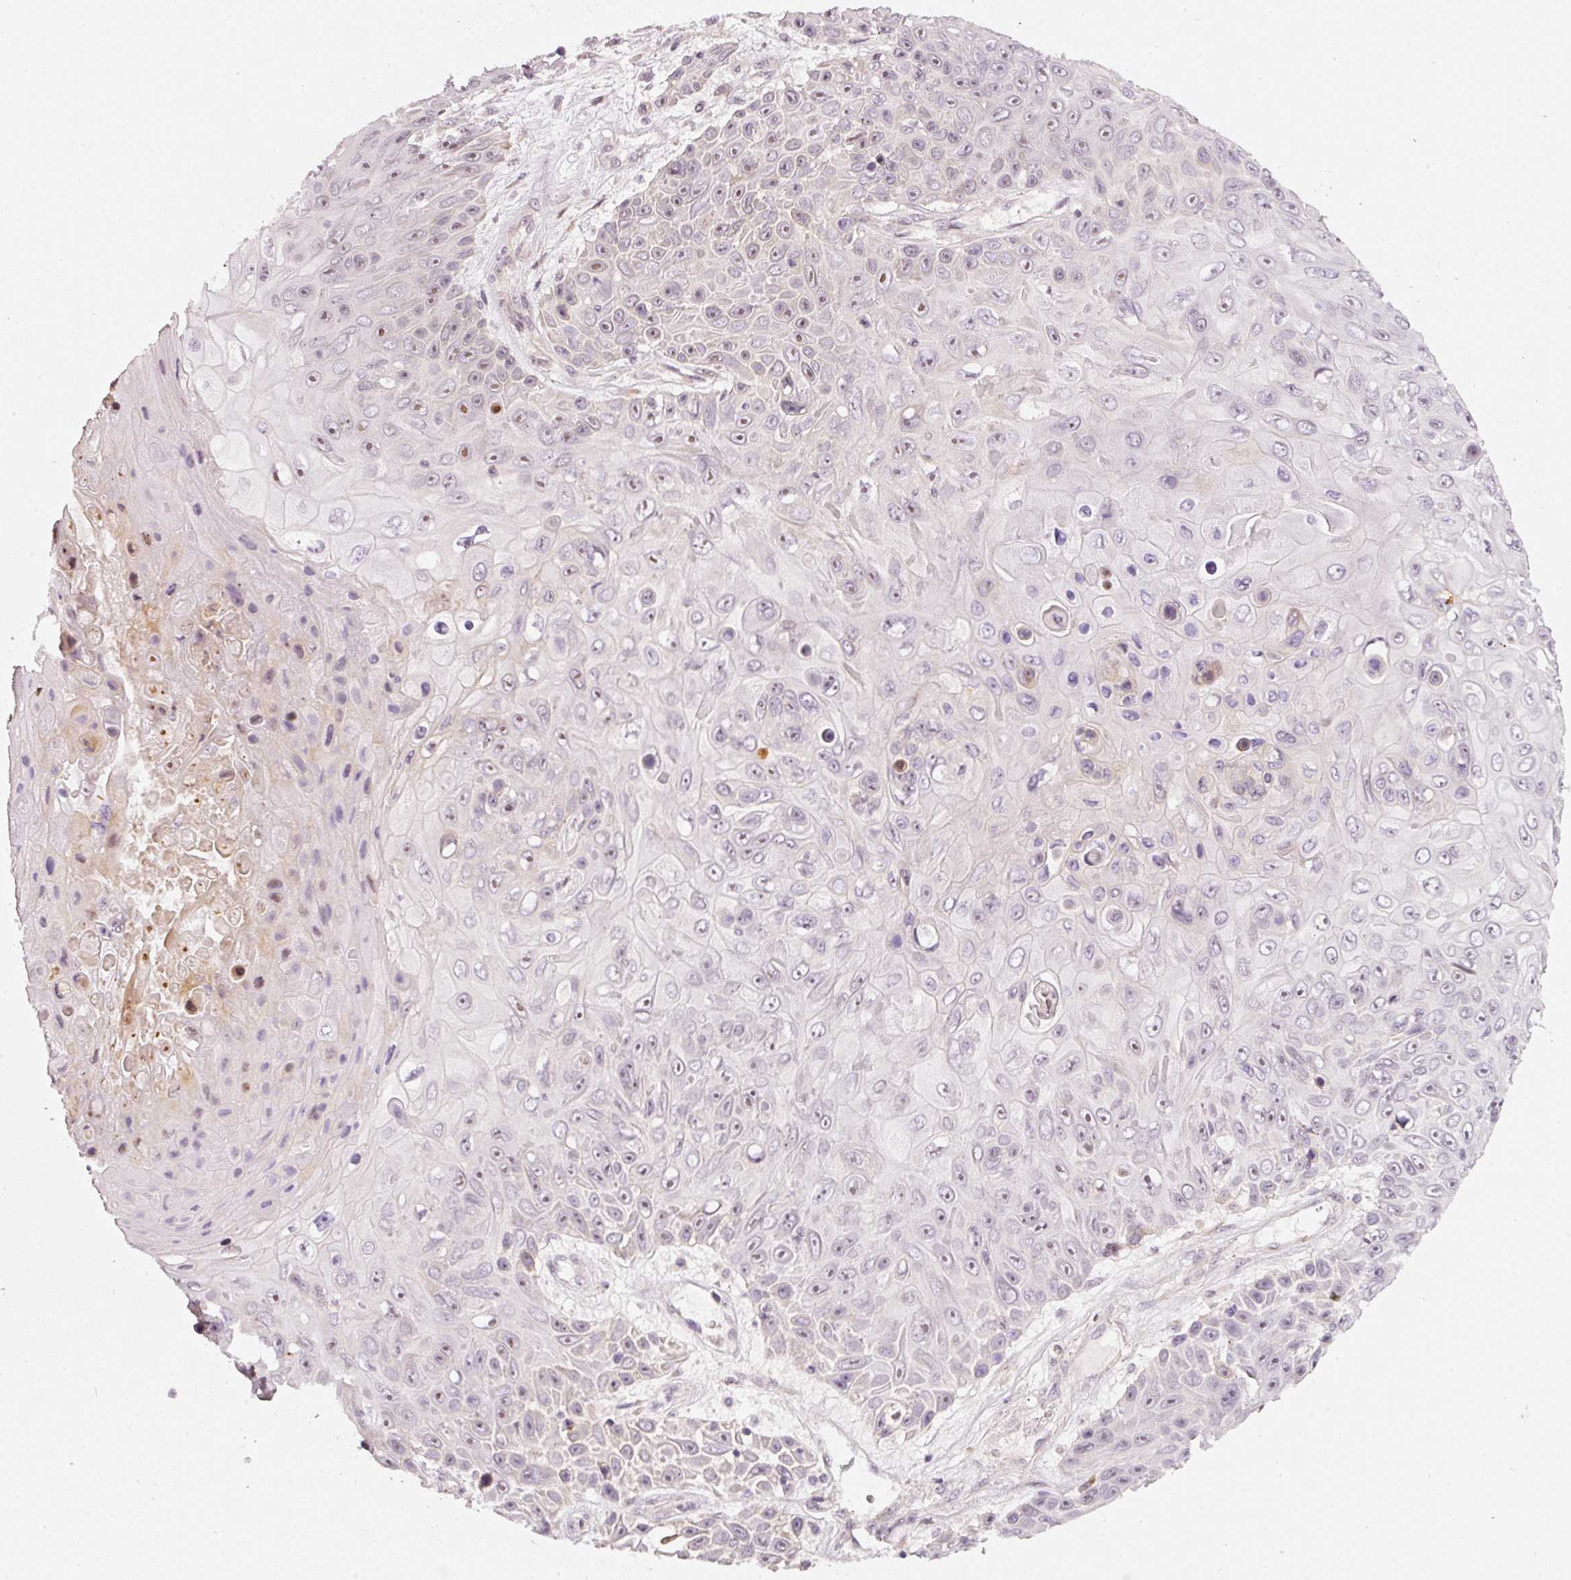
{"staining": {"intensity": "weak", "quantity": "25%-75%", "location": "nuclear"}, "tissue": "skin cancer", "cell_type": "Tumor cells", "image_type": "cancer", "snomed": [{"axis": "morphology", "description": "Squamous cell carcinoma, NOS"}, {"axis": "topography", "description": "Skin"}], "caption": "Skin squamous cell carcinoma was stained to show a protein in brown. There is low levels of weak nuclear staining in approximately 25%-75% of tumor cells. (Brightfield microscopy of DAB IHC at high magnification).", "gene": "MXRA8", "patient": {"sex": "male", "age": 82}}